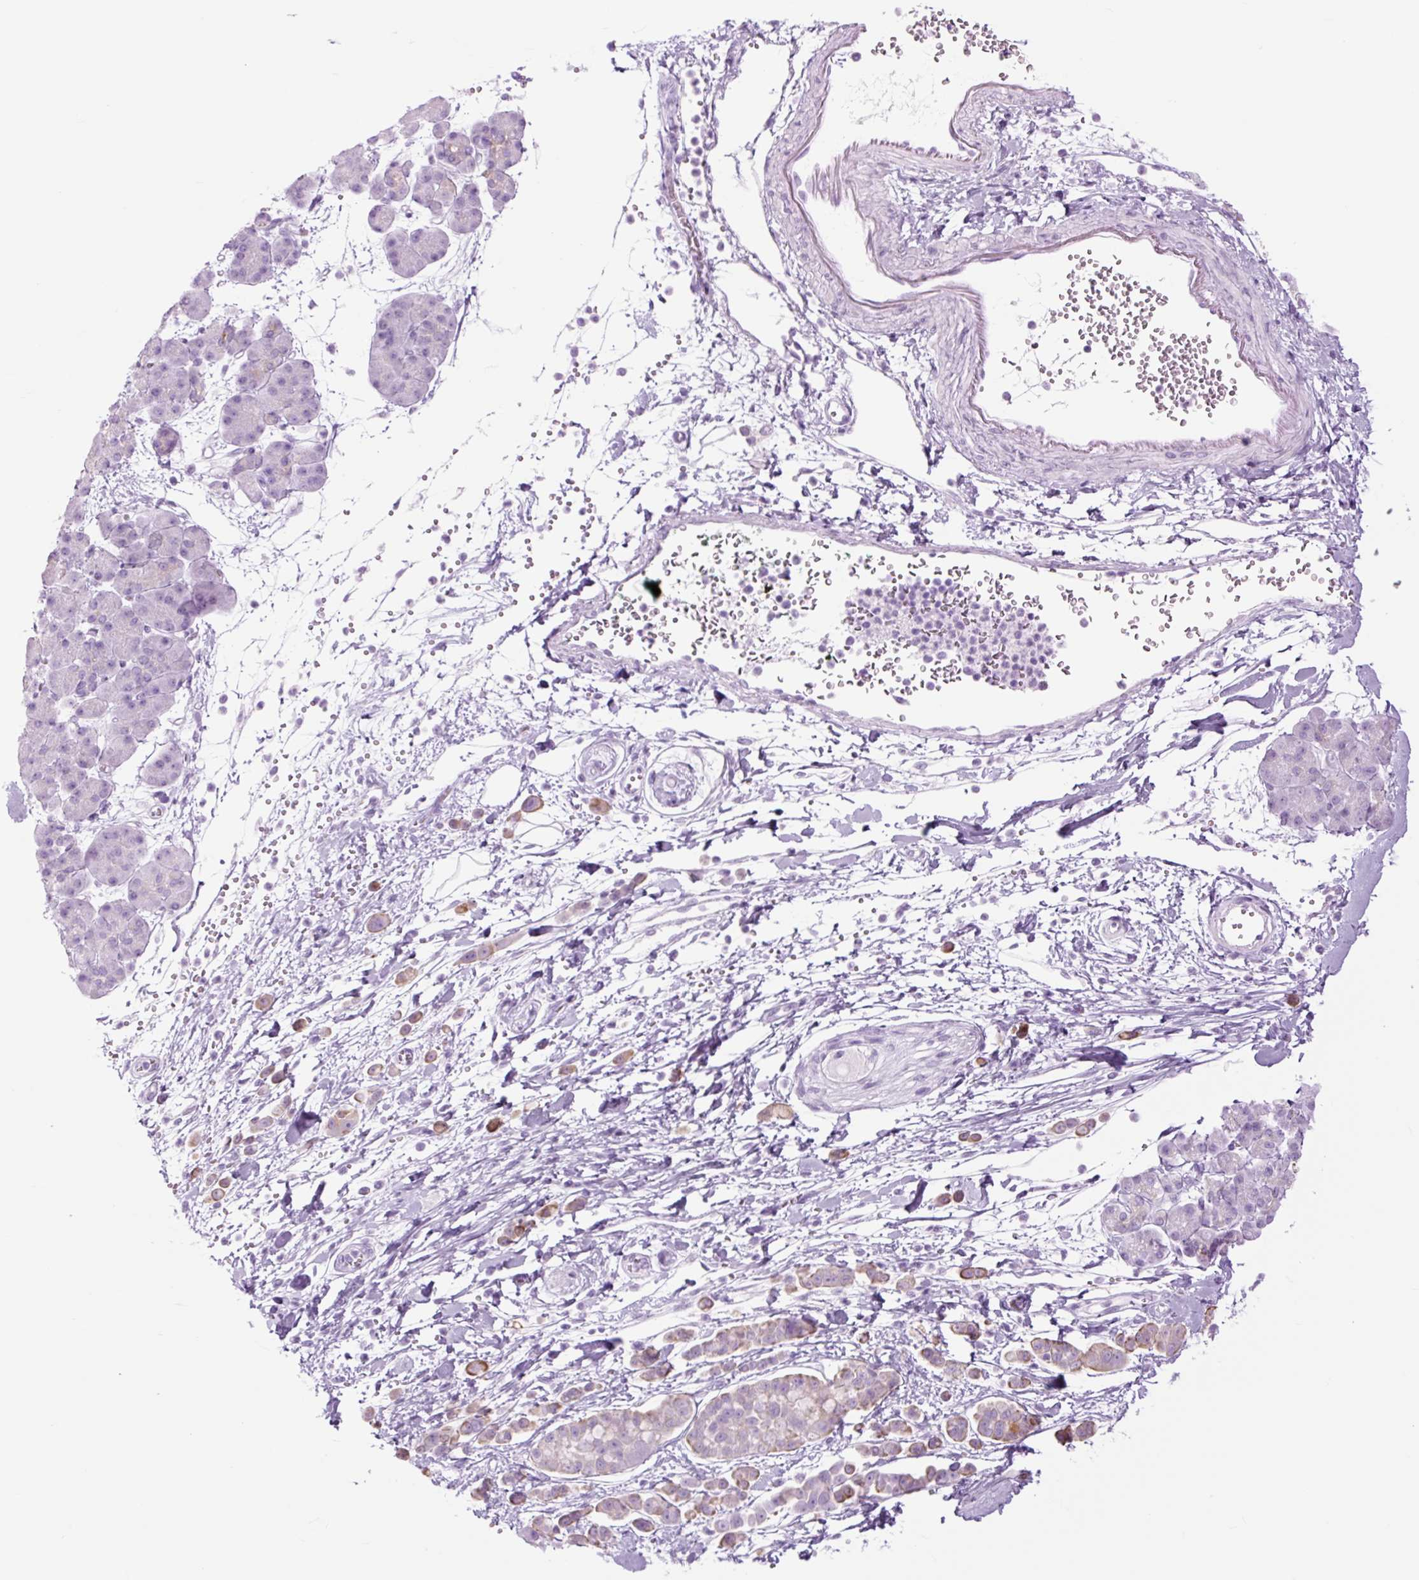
{"staining": {"intensity": "weak", "quantity": "25%-75%", "location": "cytoplasmic/membranous"}, "tissue": "pancreatic cancer", "cell_type": "Tumor cells", "image_type": "cancer", "snomed": [{"axis": "morphology", "description": "Normal tissue, NOS"}, {"axis": "morphology", "description": "Adenocarcinoma, NOS"}, {"axis": "topography", "description": "Pancreas"}], "caption": "Immunohistochemistry staining of pancreatic adenocarcinoma, which exhibits low levels of weak cytoplasmic/membranous positivity in about 25%-75% of tumor cells indicating weak cytoplasmic/membranous protein staining. The staining was performed using DAB (3,3'-diaminobenzidine) (brown) for protein detection and nuclei were counterstained in hematoxylin (blue).", "gene": "TFF2", "patient": {"sex": "female", "age": 64}}